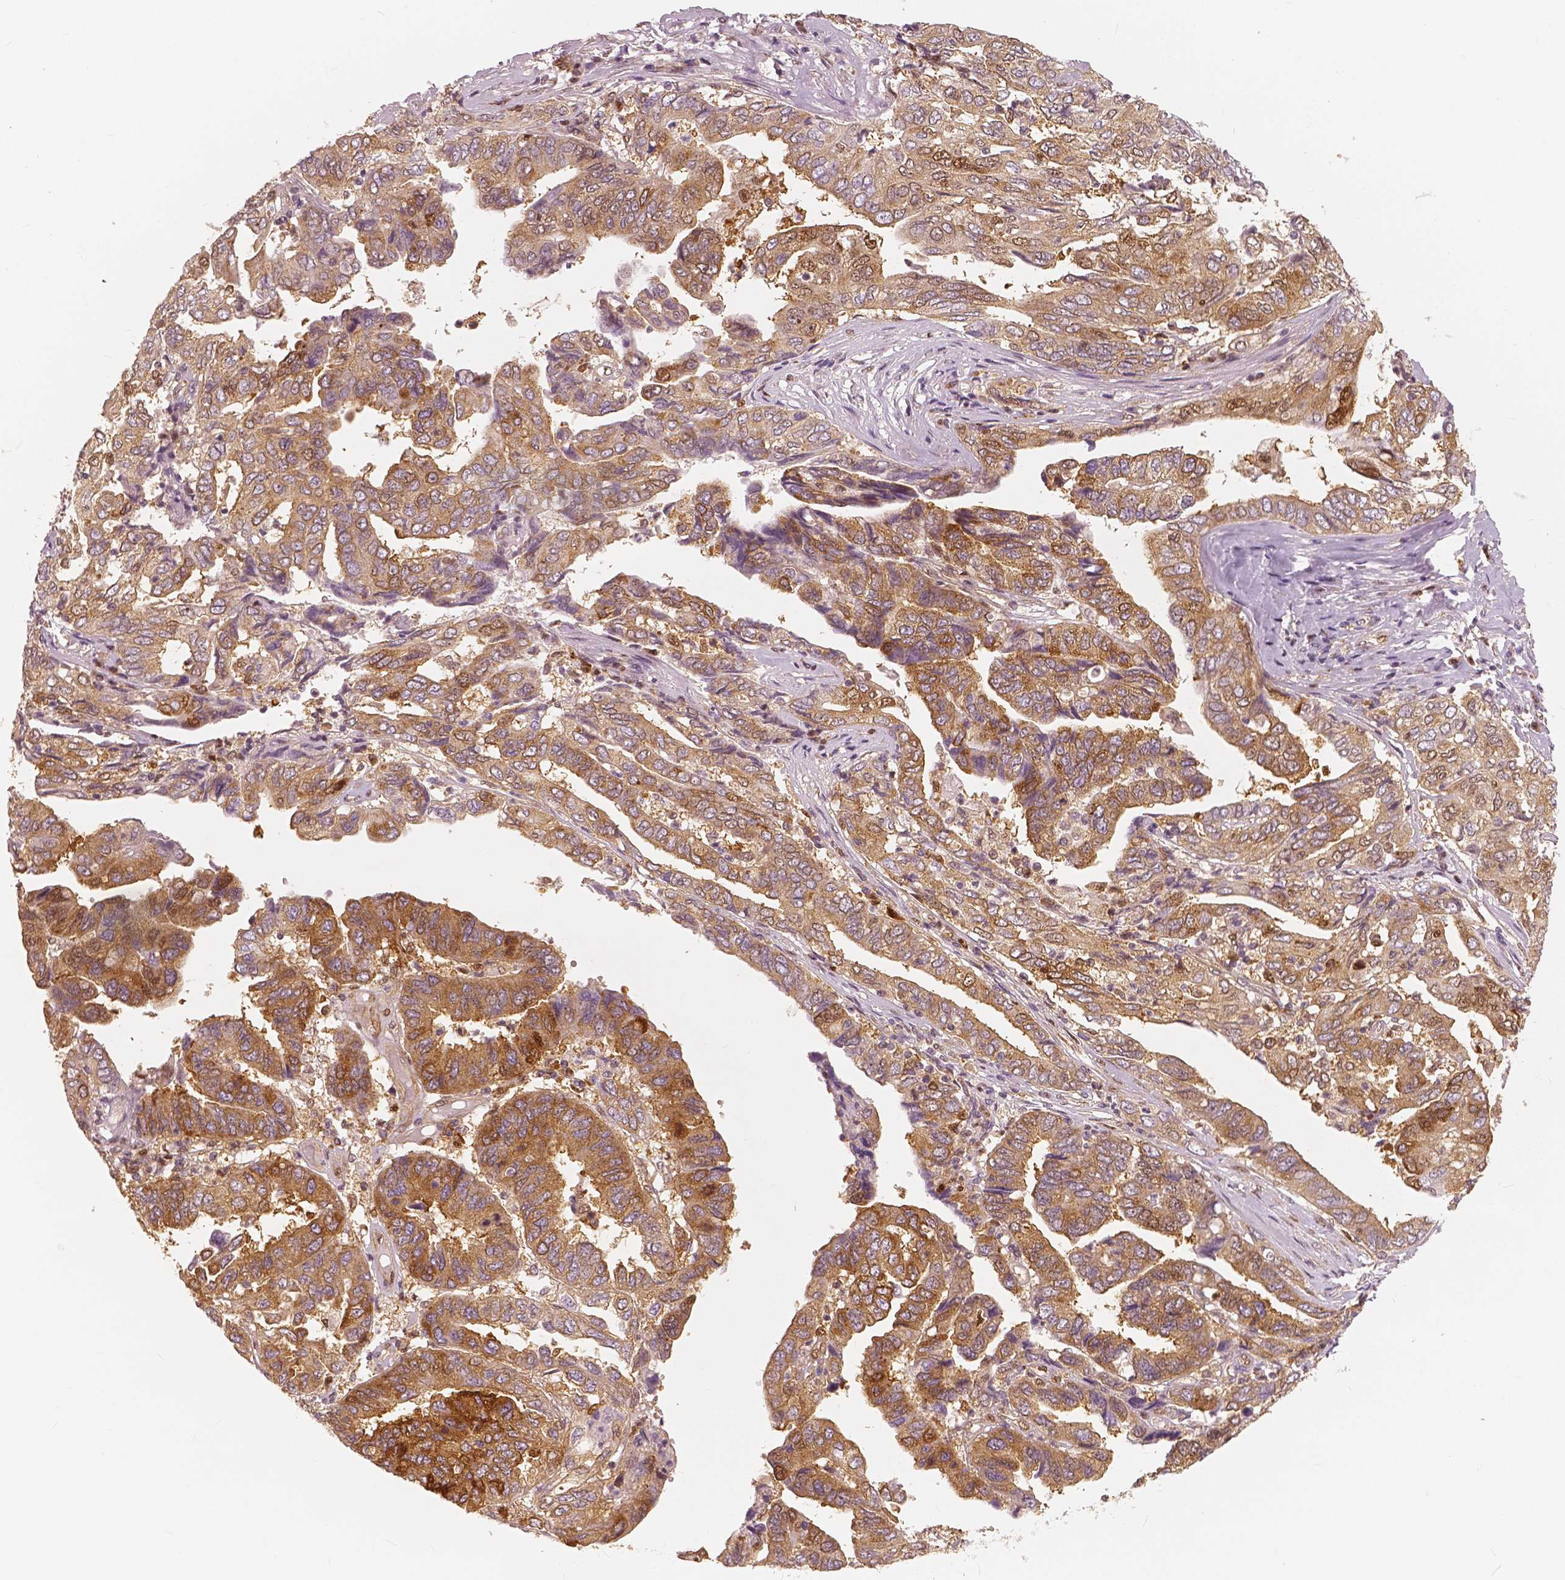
{"staining": {"intensity": "moderate", "quantity": ">75%", "location": "cytoplasmic/membranous,nuclear"}, "tissue": "ovarian cancer", "cell_type": "Tumor cells", "image_type": "cancer", "snomed": [{"axis": "morphology", "description": "Cystadenocarcinoma, serous, NOS"}, {"axis": "topography", "description": "Ovary"}], "caption": "Serous cystadenocarcinoma (ovarian) was stained to show a protein in brown. There is medium levels of moderate cytoplasmic/membranous and nuclear expression in approximately >75% of tumor cells.", "gene": "SQSTM1", "patient": {"sex": "female", "age": 79}}